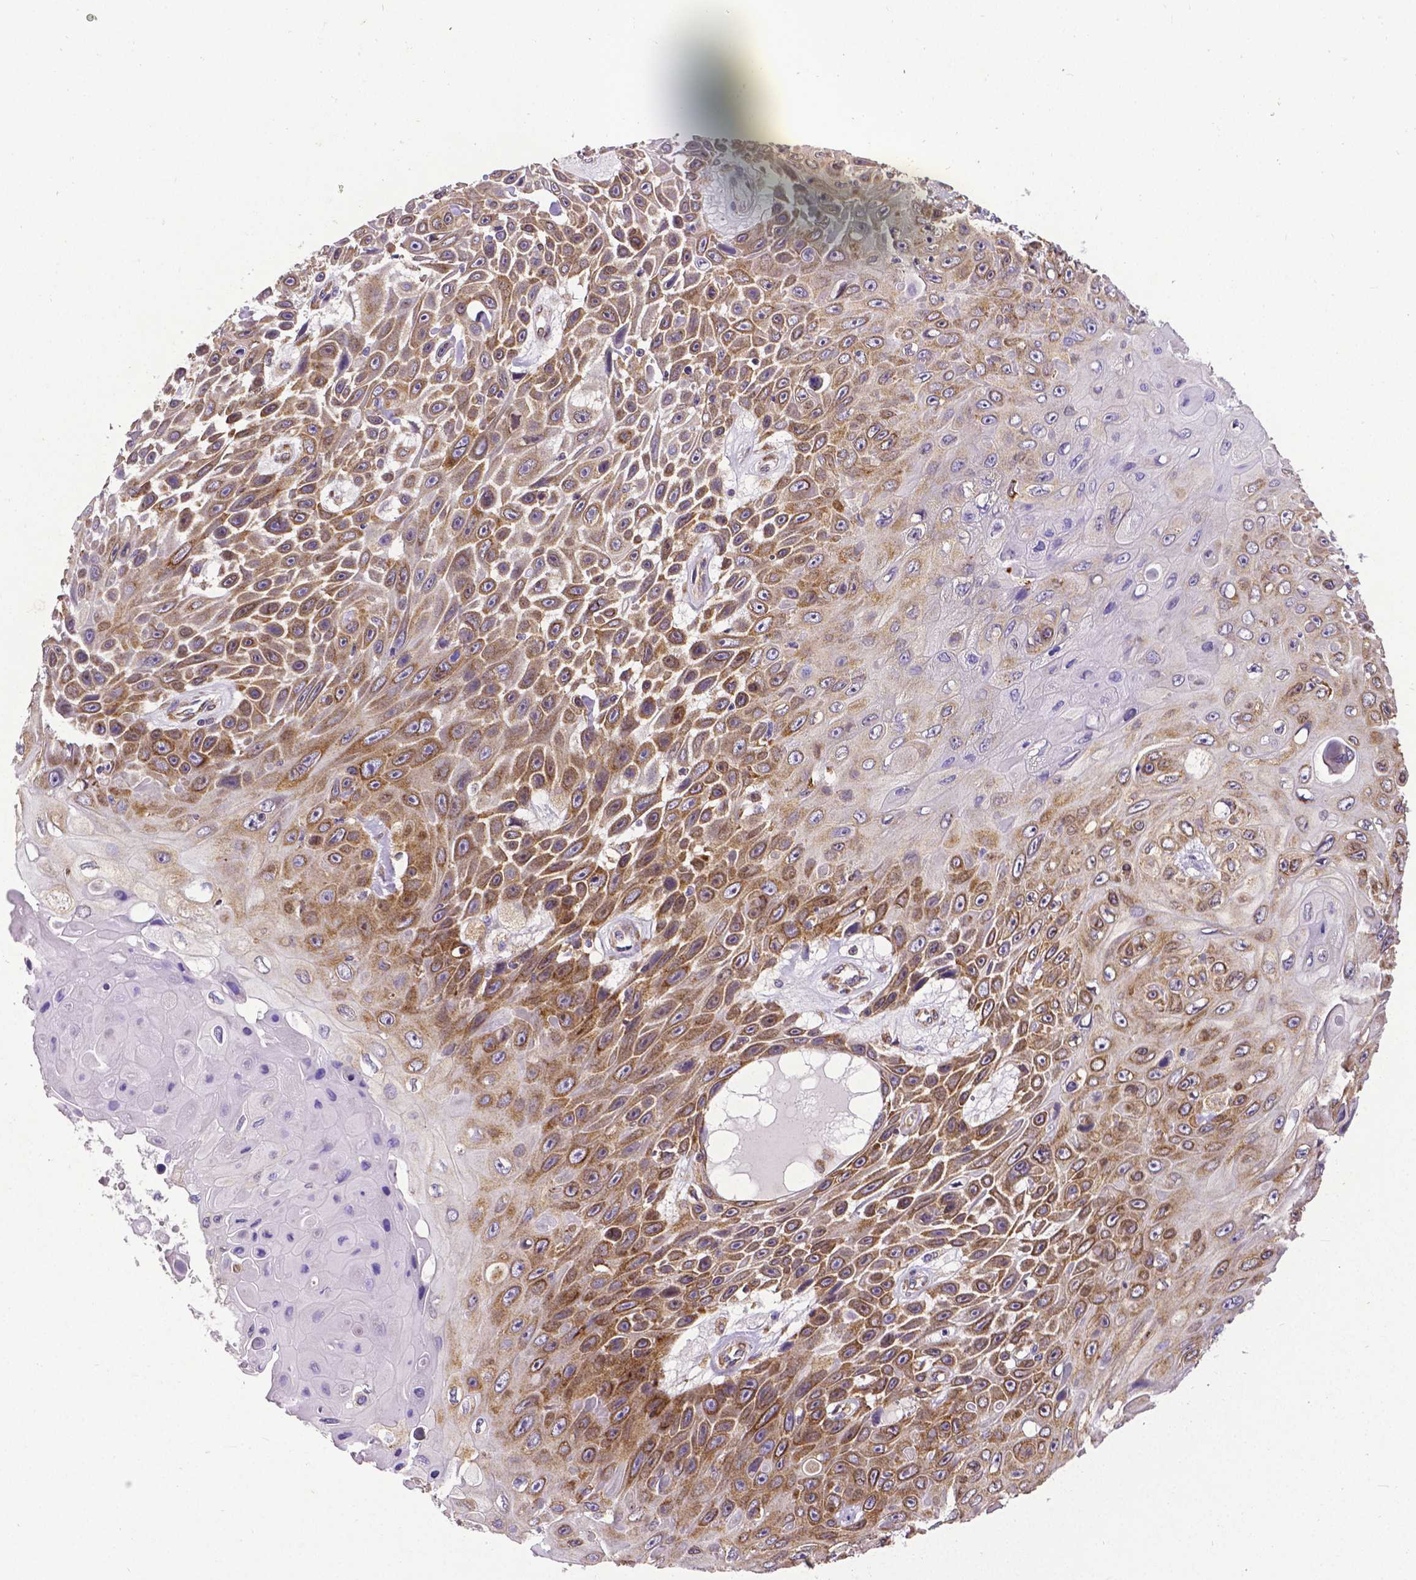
{"staining": {"intensity": "moderate", "quantity": ">75%", "location": "cytoplasmic/membranous"}, "tissue": "skin cancer", "cell_type": "Tumor cells", "image_type": "cancer", "snomed": [{"axis": "morphology", "description": "Squamous cell carcinoma, NOS"}, {"axis": "topography", "description": "Skin"}], "caption": "Brown immunohistochemical staining in human skin cancer (squamous cell carcinoma) shows moderate cytoplasmic/membranous staining in approximately >75% of tumor cells.", "gene": "MTDH", "patient": {"sex": "male", "age": 82}}